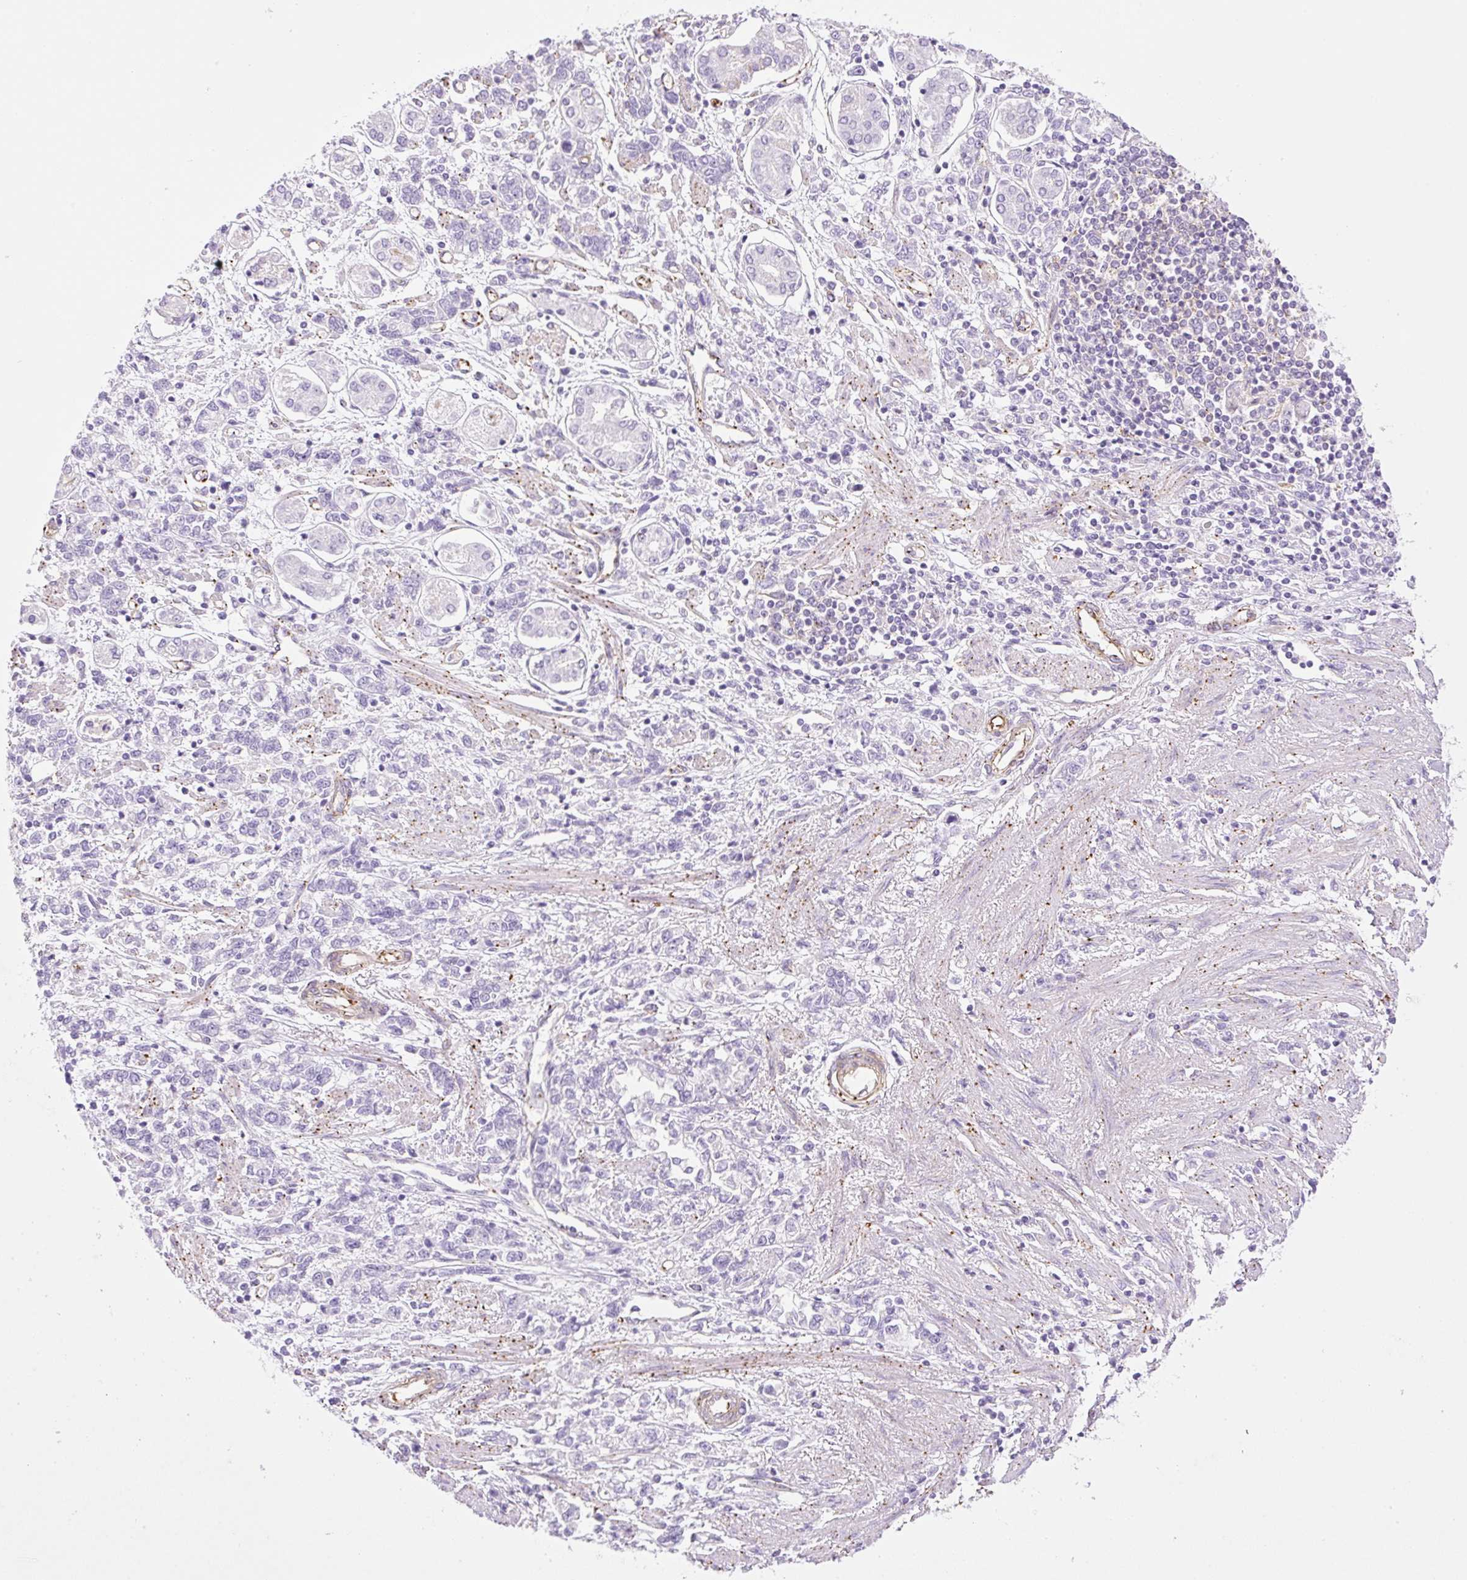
{"staining": {"intensity": "negative", "quantity": "none", "location": "none"}, "tissue": "stomach cancer", "cell_type": "Tumor cells", "image_type": "cancer", "snomed": [{"axis": "morphology", "description": "Adenocarcinoma, NOS"}, {"axis": "topography", "description": "Stomach"}], "caption": "Human stomach cancer stained for a protein using immunohistochemistry demonstrates no staining in tumor cells.", "gene": "EHD3", "patient": {"sex": "female", "age": 76}}